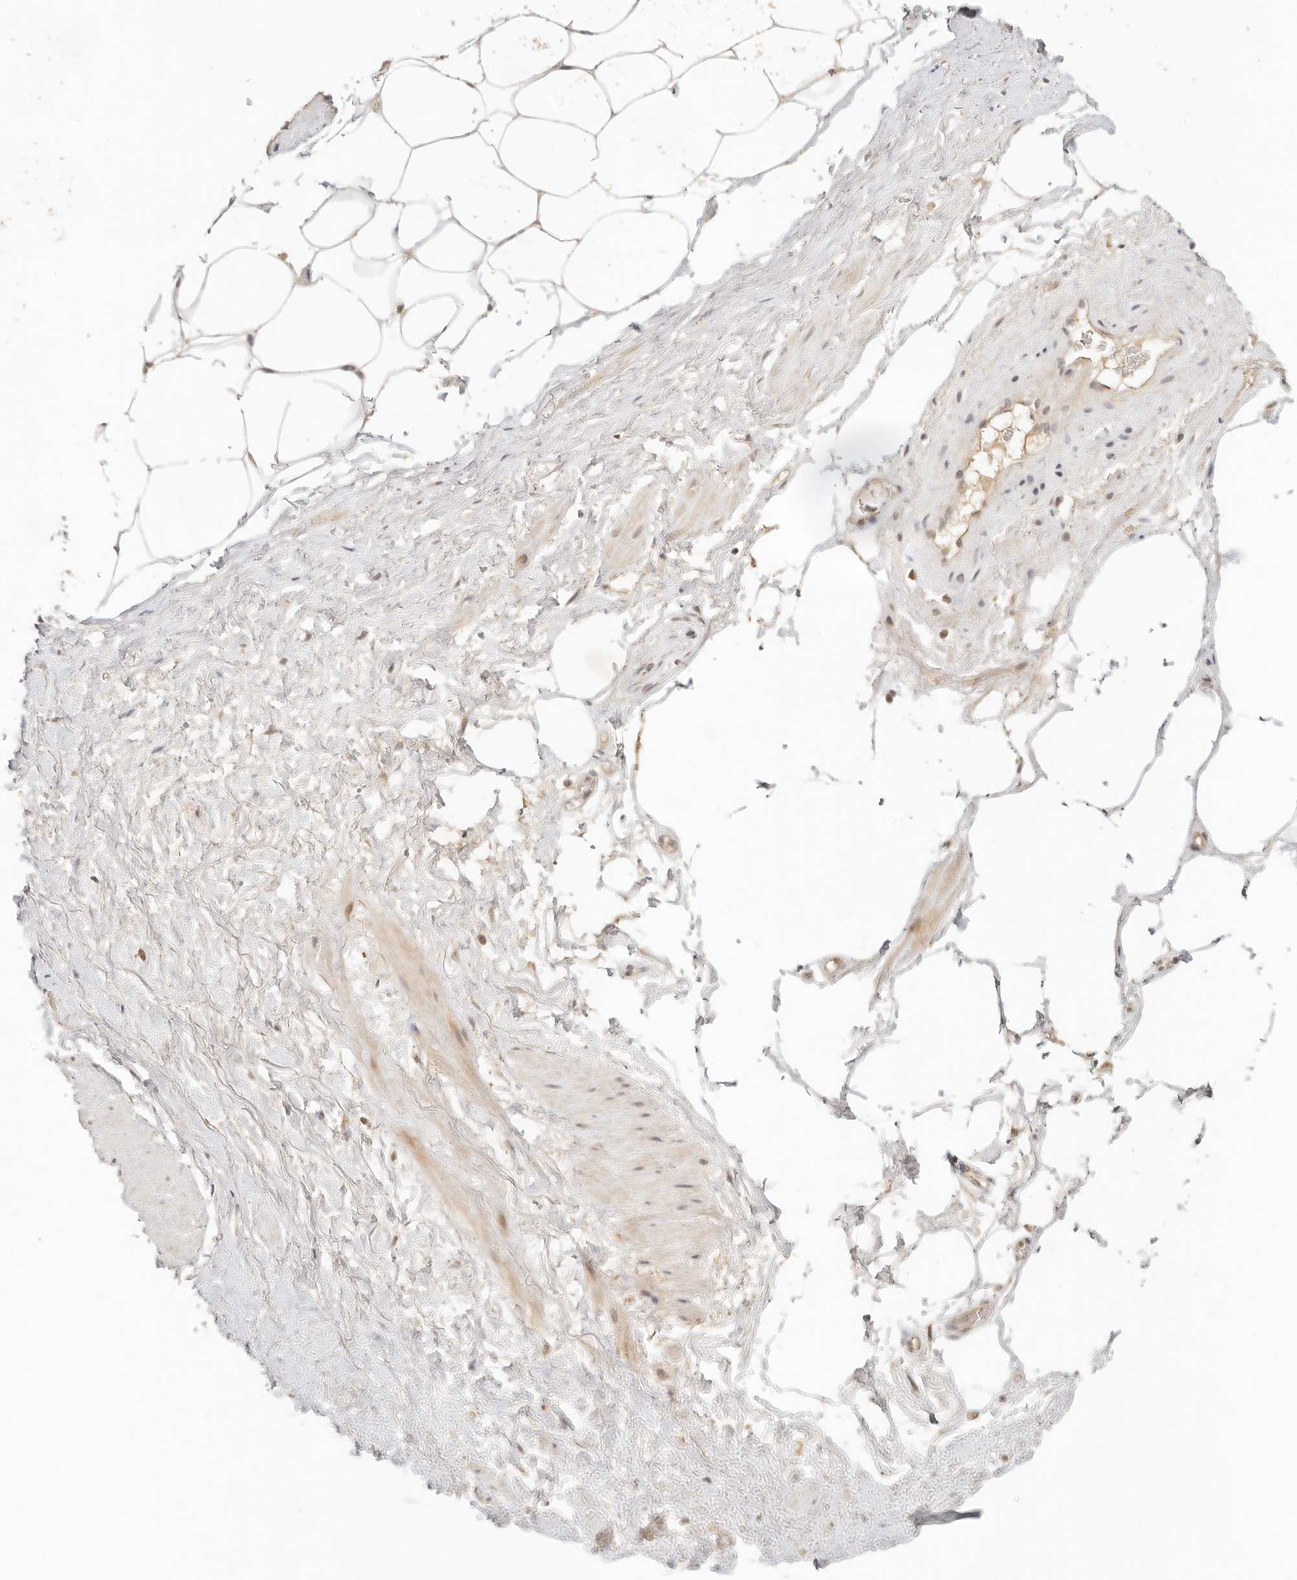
{"staining": {"intensity": "weak", "quantity": ">75%", "location": "cytoplasmic/membranous"}, "tissue": "adipose tissue", "cell_type": "Adipocytes", "image_type": "normal", "snomed": [{"axis": "morphology", "description": "Normal tissue, NOS"}, {"axis": "morphology", "description": "Adenocarcinoma, Low grade"}, {"axis": "topography", "description": "Prostate"}, {"axis": "topography", "description": "Peripheral nerve tissue"}], "caption": "An immunohistochemistry (IHC) micrograph of benign tissue is shown. Protein staining in brown shows weak cytoplasmic/membranous positivity in adipose tissue within adipocytes.", "gene": "INTS11", "patient": {"sex": "male", "age": 63}}